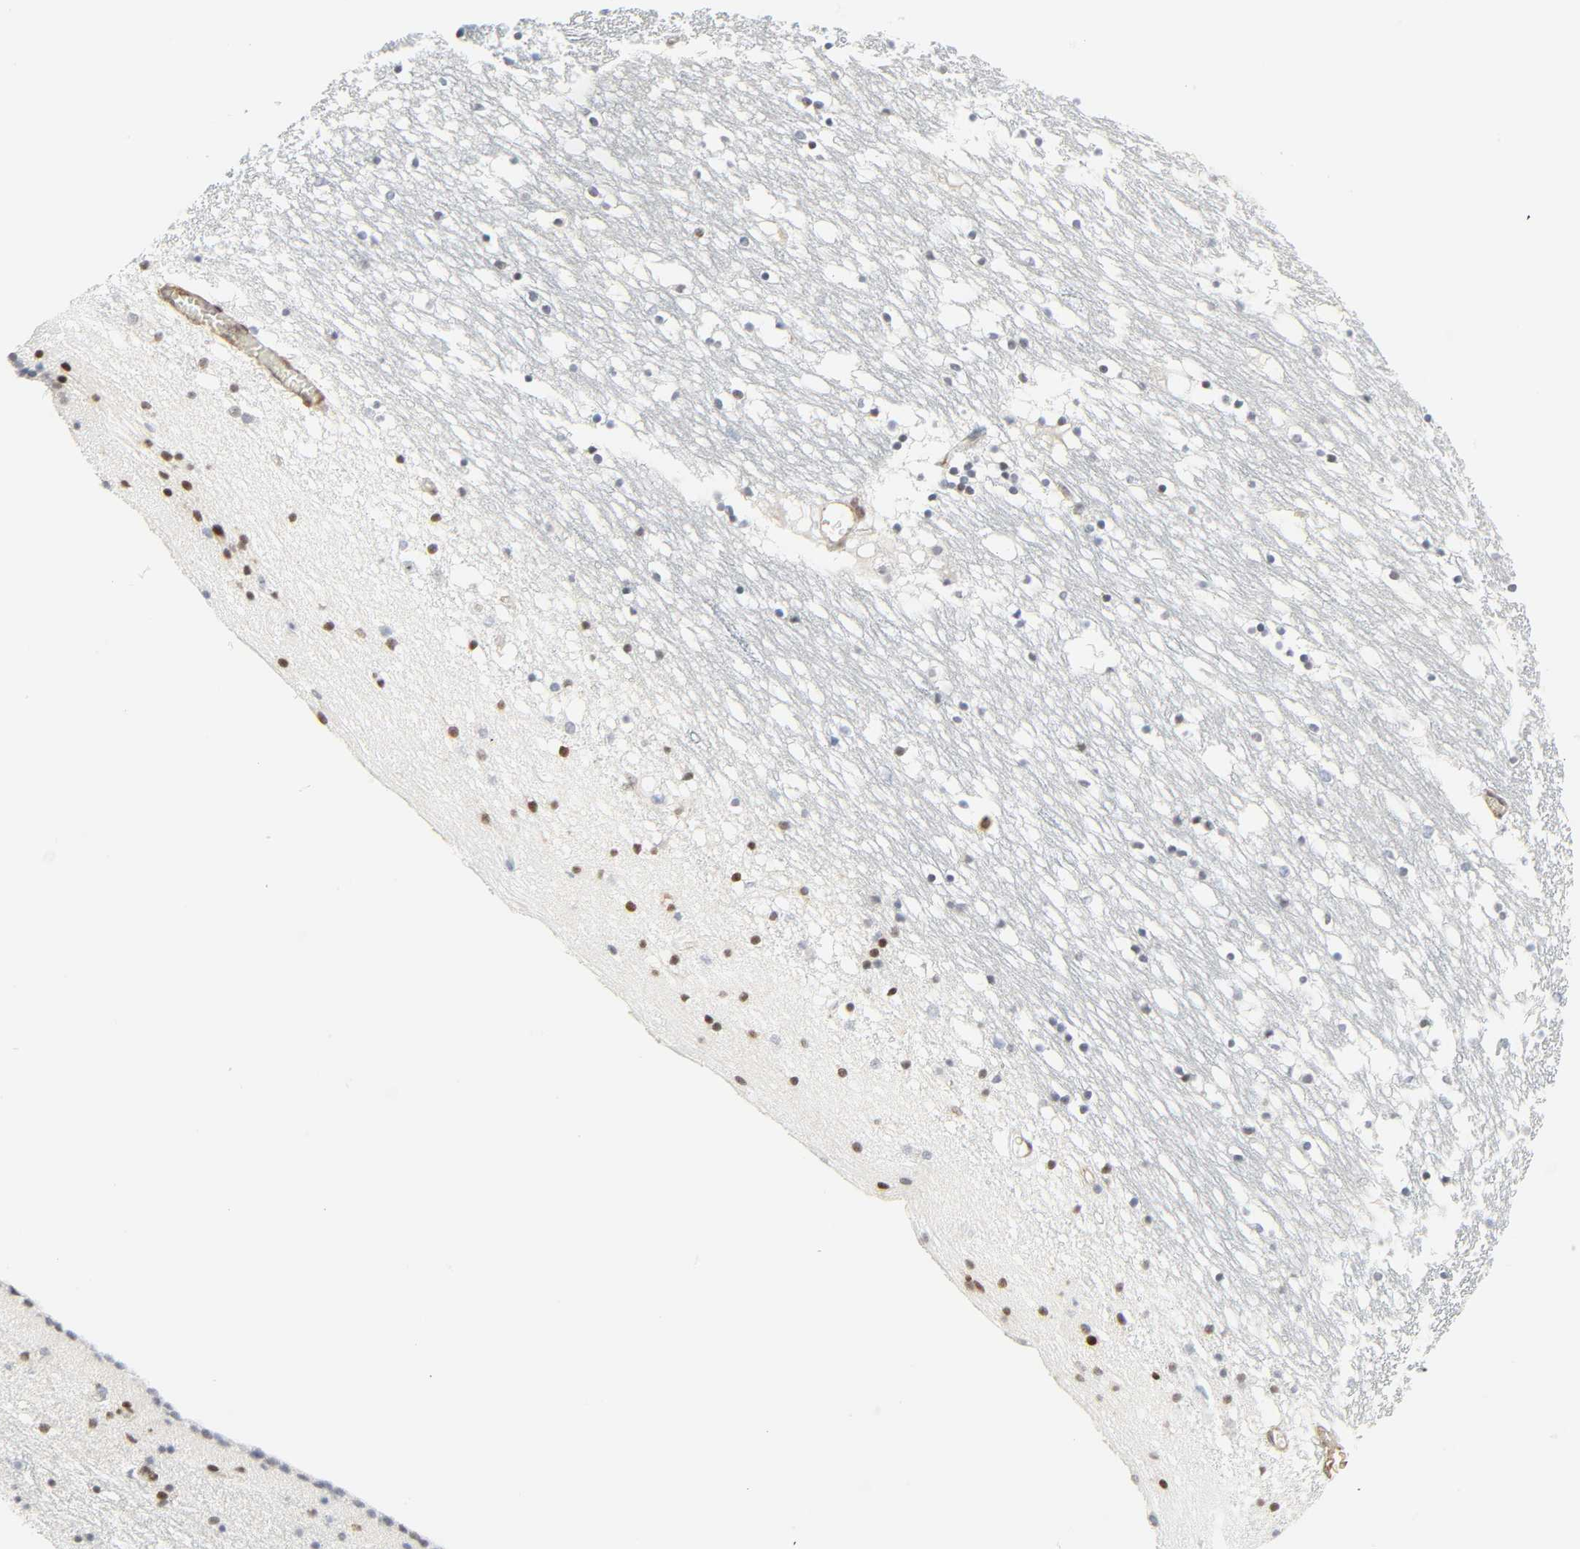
{"staining": {"intensity": "moderate", "quantity": "<25%", "location": "nuclear"}, "tissue": "caudate", "cell_type": "Glial cells", "image_type": "normal", "snomed": [{"axis": "morphology", "description": "Normal tissue, NOS"}, {"axis": "topography", "description": "Lateral ventricle wall"}], "caption": "The image exhibits a brown stain indicating the presence of a protein in the nuclear of glial cells in caudate.", "gene": "ZBTB16", "patient": {"sex": "male", "age": 45}}